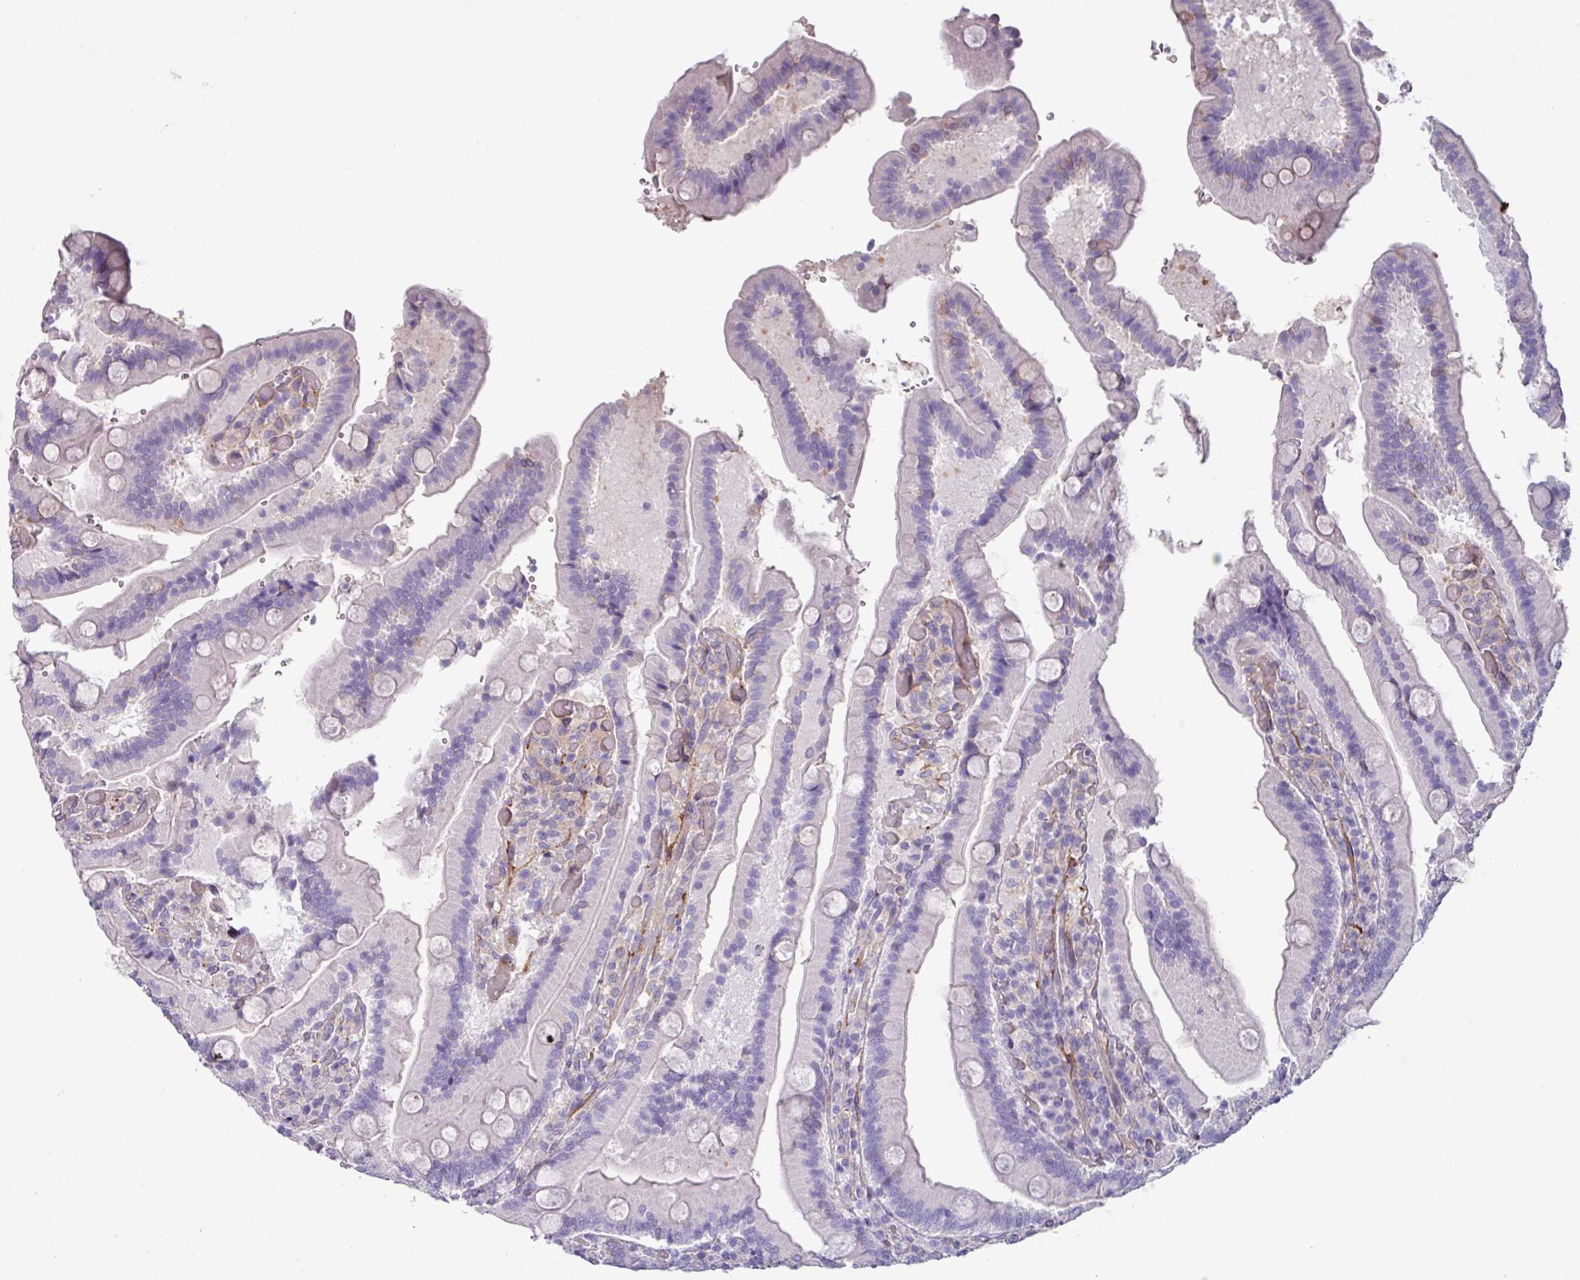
{"staining": {"intensity": "negative", "quantity": "none", "location": "none"}, "tissue": "duodenum", "cell_type": "Glandular cells", "image_type": "normal", "snomed": [{"axis": "morphology", "description": "Normal tissue, NOS"}, {"axis": "topography", "description": "Duodenum"}], "caption": "Immunohistochemistry of benign duodenum displays no staining in glandular cells.", "gene": "KIRREL3", "patient": {"sex": "female", "age": 62}}